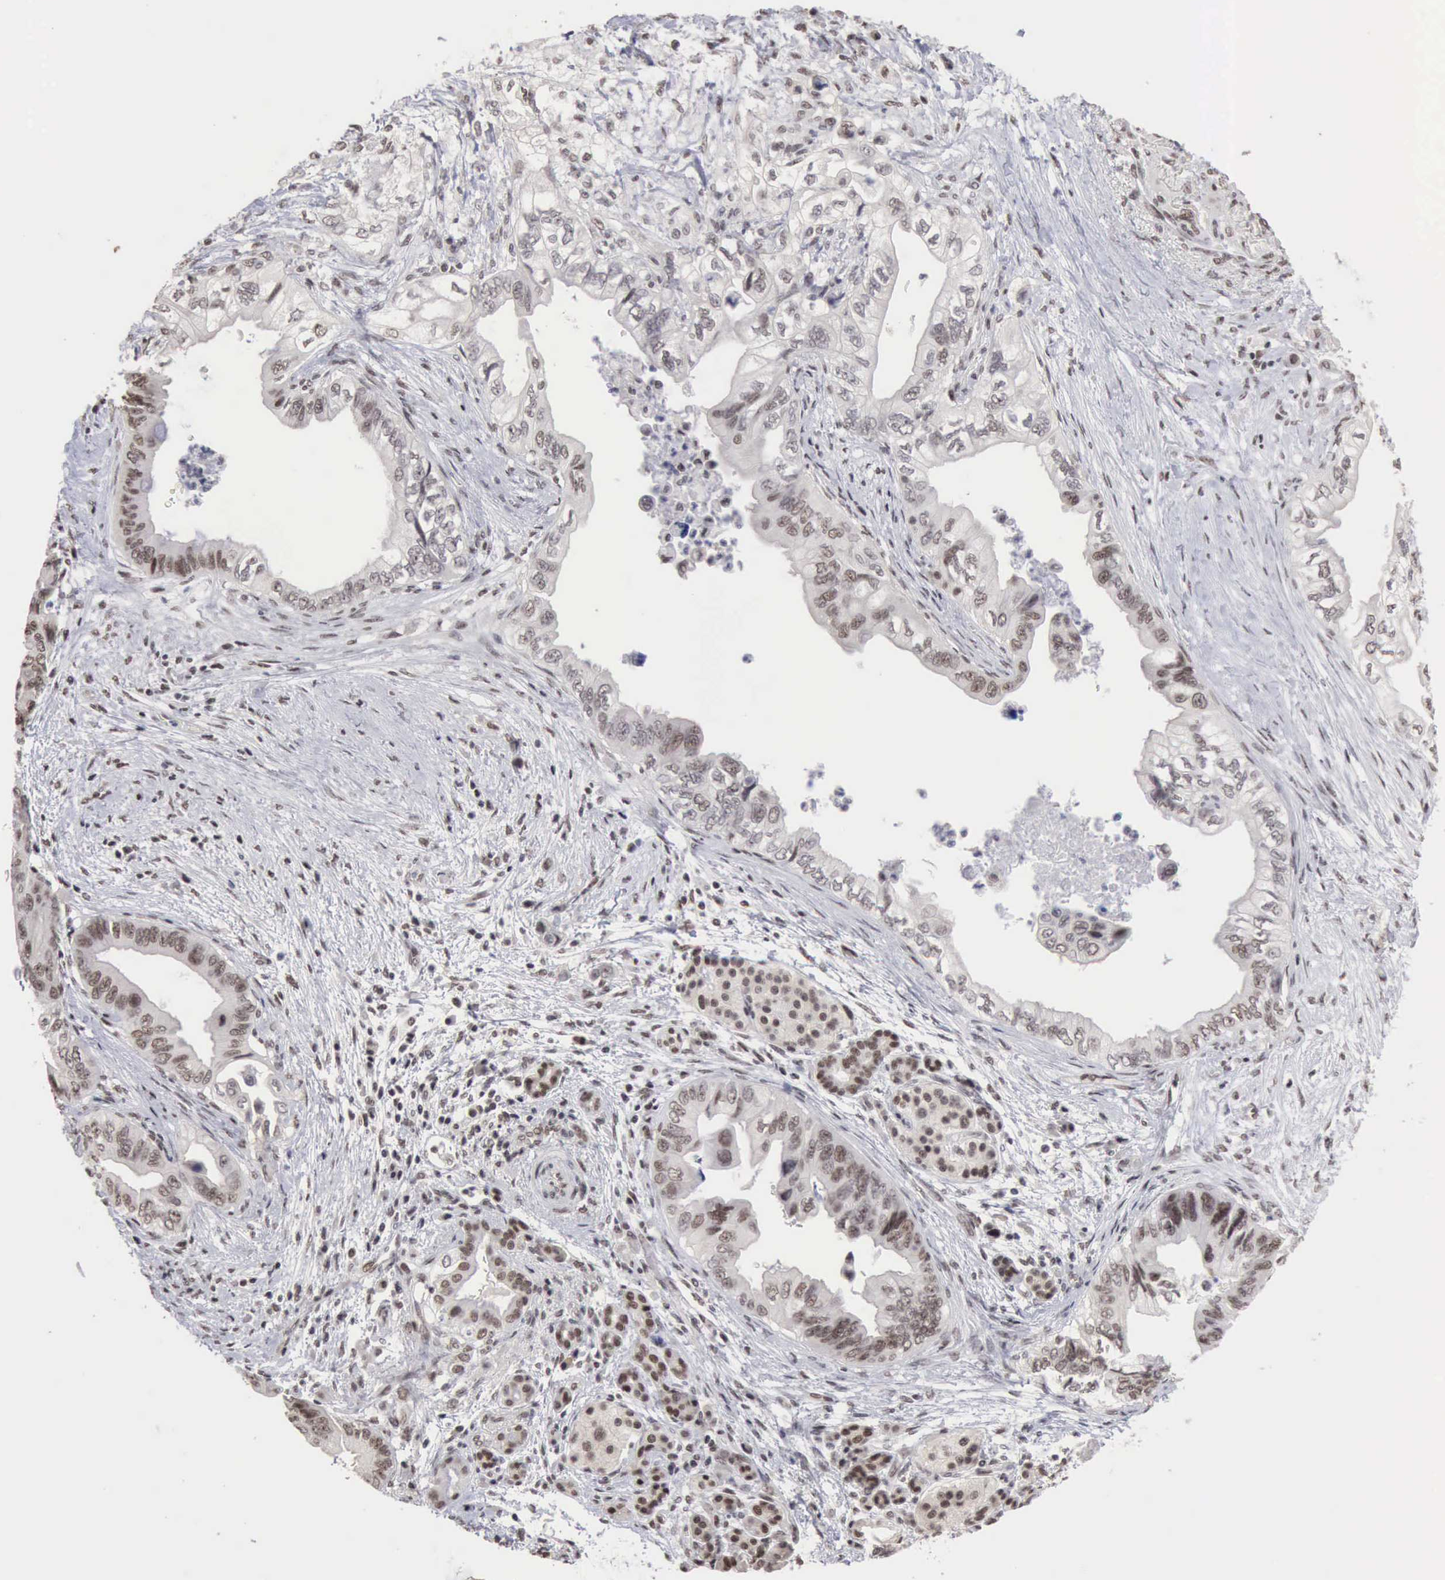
{"staining": {"intensity": "weak", "quantity": "<25%", "location": "nuclear"}, "tissue": "pancreatic cancer", "cell_type": "Tumor cells", "image_type": "cancer", "snomed": [{"axis": "morphology", "description": "Adenocarcinoma, NOS"}, {"axis": "topography", "description": "Pancreas"}], "caption": "The image shows no staining of tumor cells in adenocarcinoma (pancreatic).", "gene": "TAF1", "patient": {"sex": "female", "age": 66}}